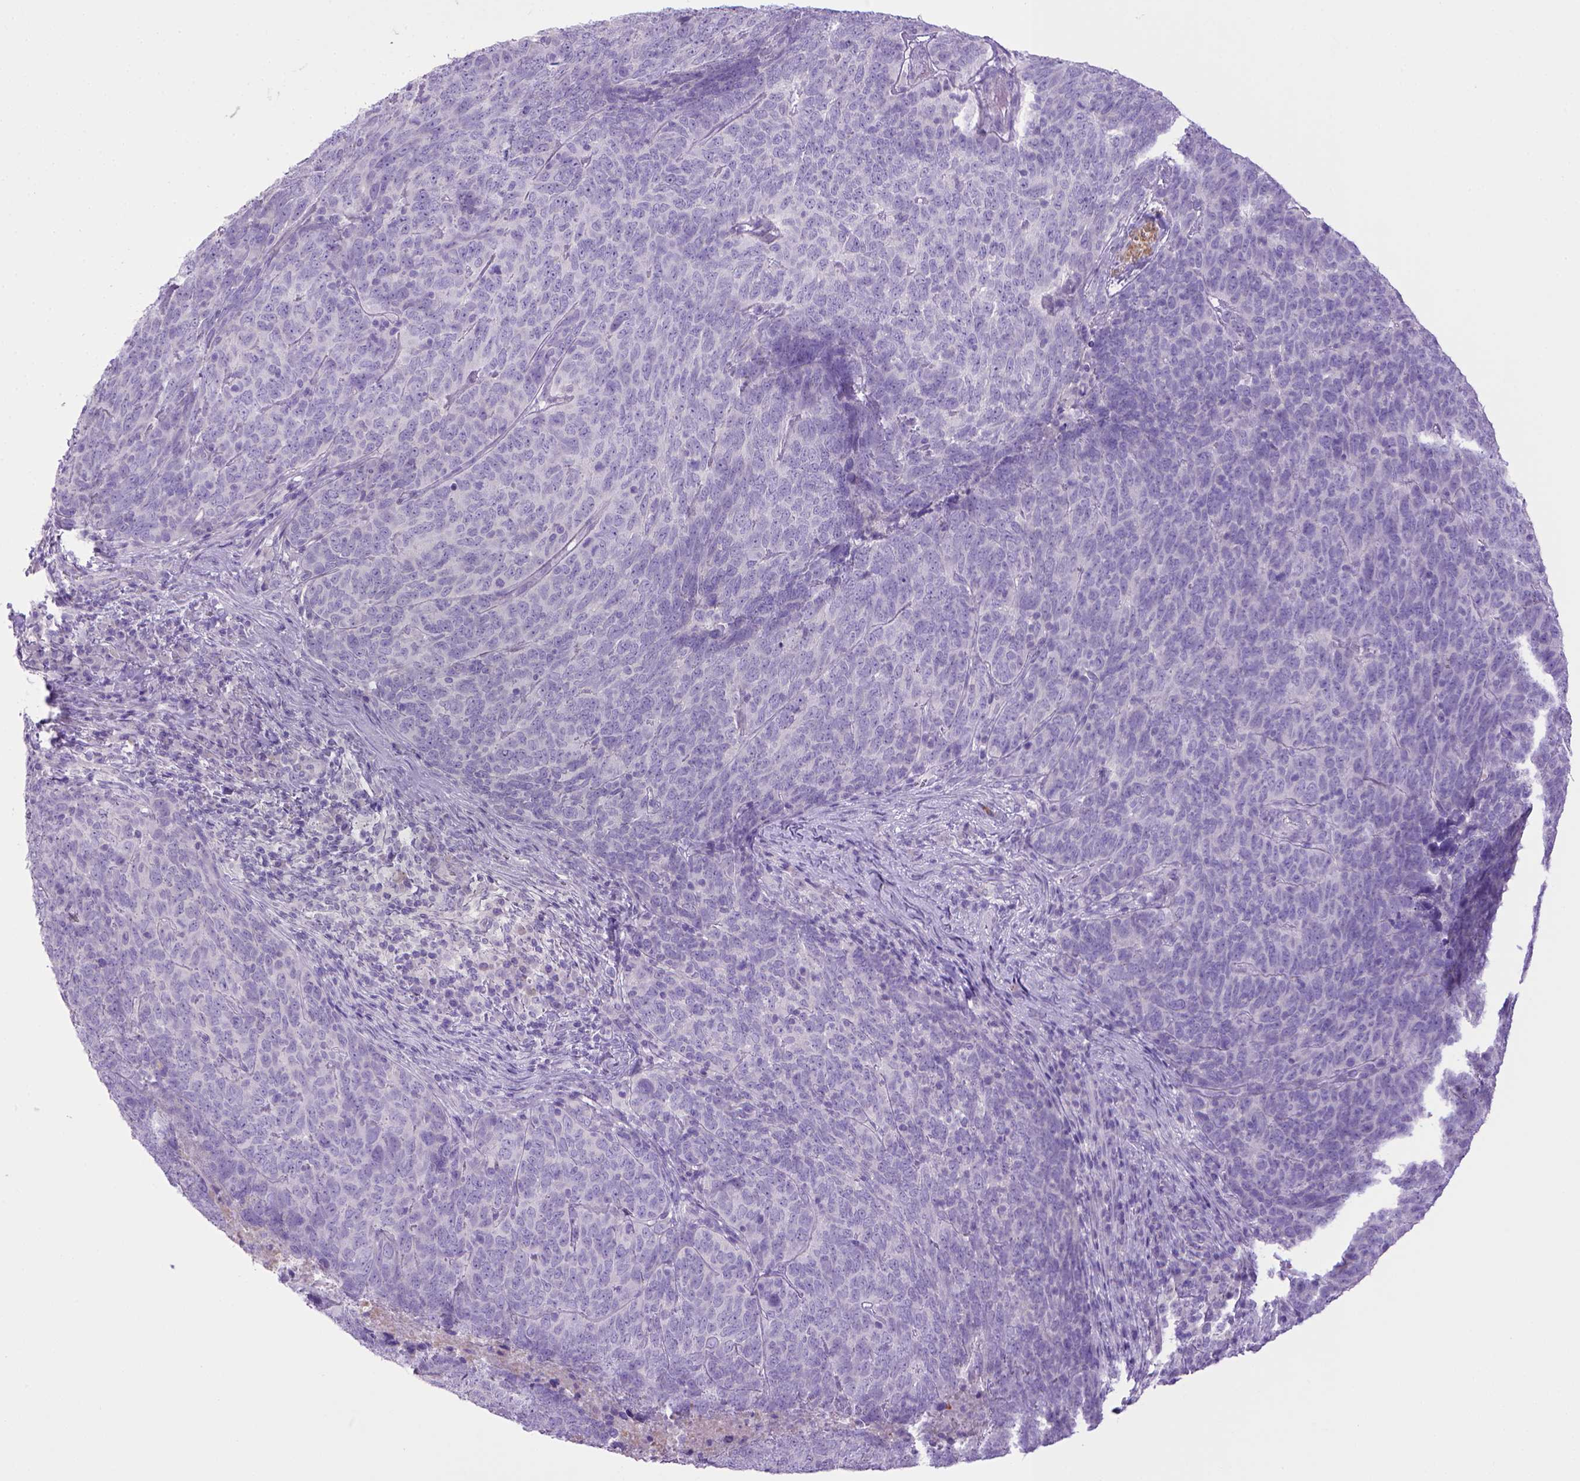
{"staining": {"intensity": "negative", "quantity": "none", "location": "none"}, "tissue": "skin cancer", "cell_type": "Tumor cells", "image_type": "cancer", "snomed": [{"axis": "morphology", "description": "Squamous cell carcinoma, NOS"}, {"axis": "topography", "description": "Skin"}, {"axis": "topography", "description": "Anal"}], "caption": "An immunohistochemistry (IHC) micrograph of skin cancer is shown. There is no staining in tumor cells of skin cancer.", "gene": "BAAT", "patient": {"sex": "female", "age": 51}}